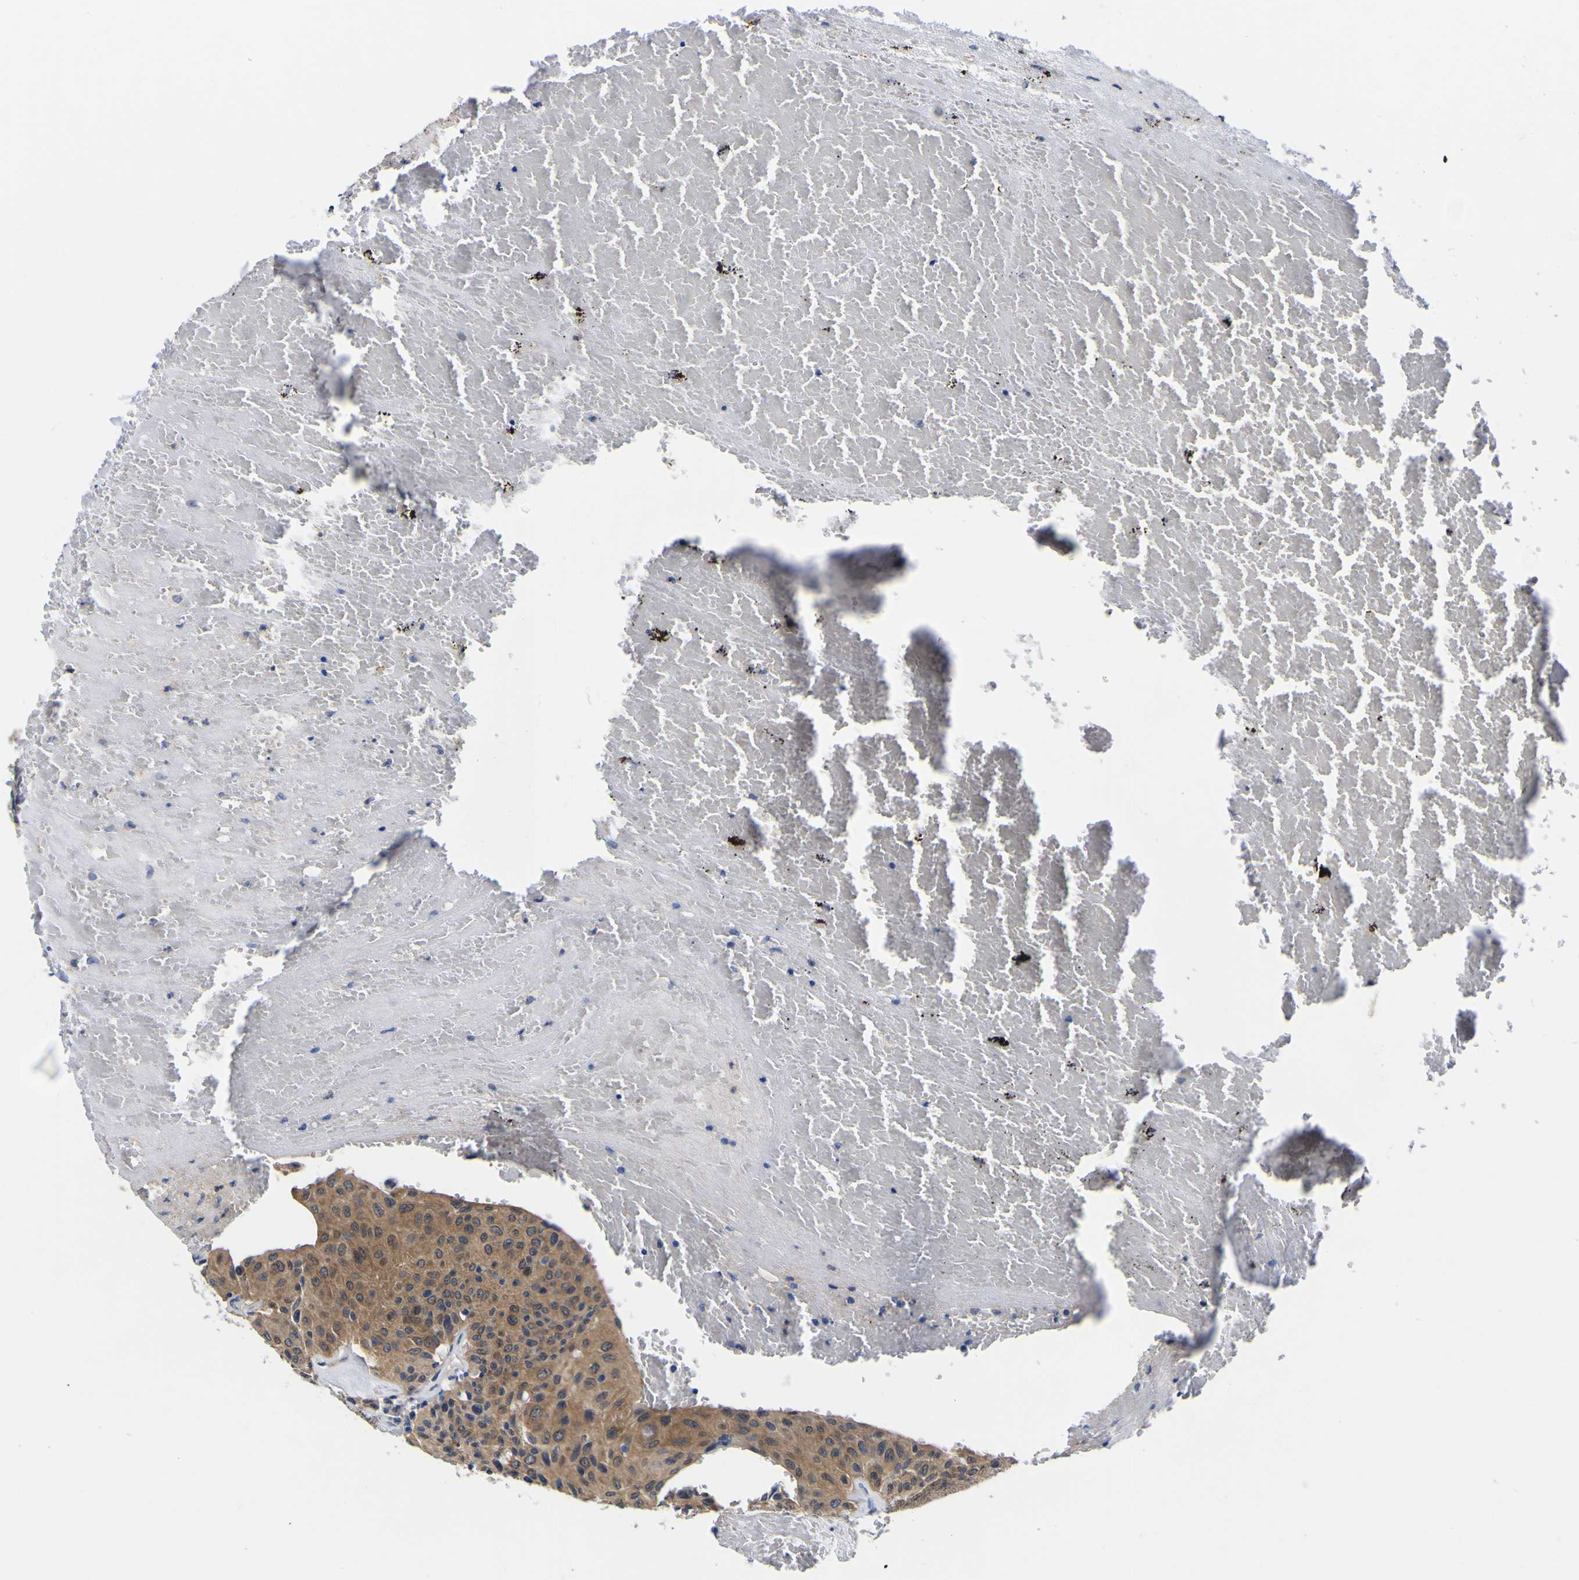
{"staining": {"intensity": "moderate", "quantity": ">75%", "location": "cytoplasmic/membranous"}, "tissue": "urothelial cancer", "cell_type": "Tumor cells", "image_type": "cancer", "snomed": [{"axis": "morphology", "description": "Urothelial carcinoma, High grade"}, {"axis": "topography", "description": "Urinary bladder"}], "caption": "Brown immunohistochemical staining in human urothelial cancer demonstrates moderate cytoplasmic/membranous positivity in about >75% of tumor cells.", "gene": "CASP6", "patient": {"sex": "male", "age": 66}}